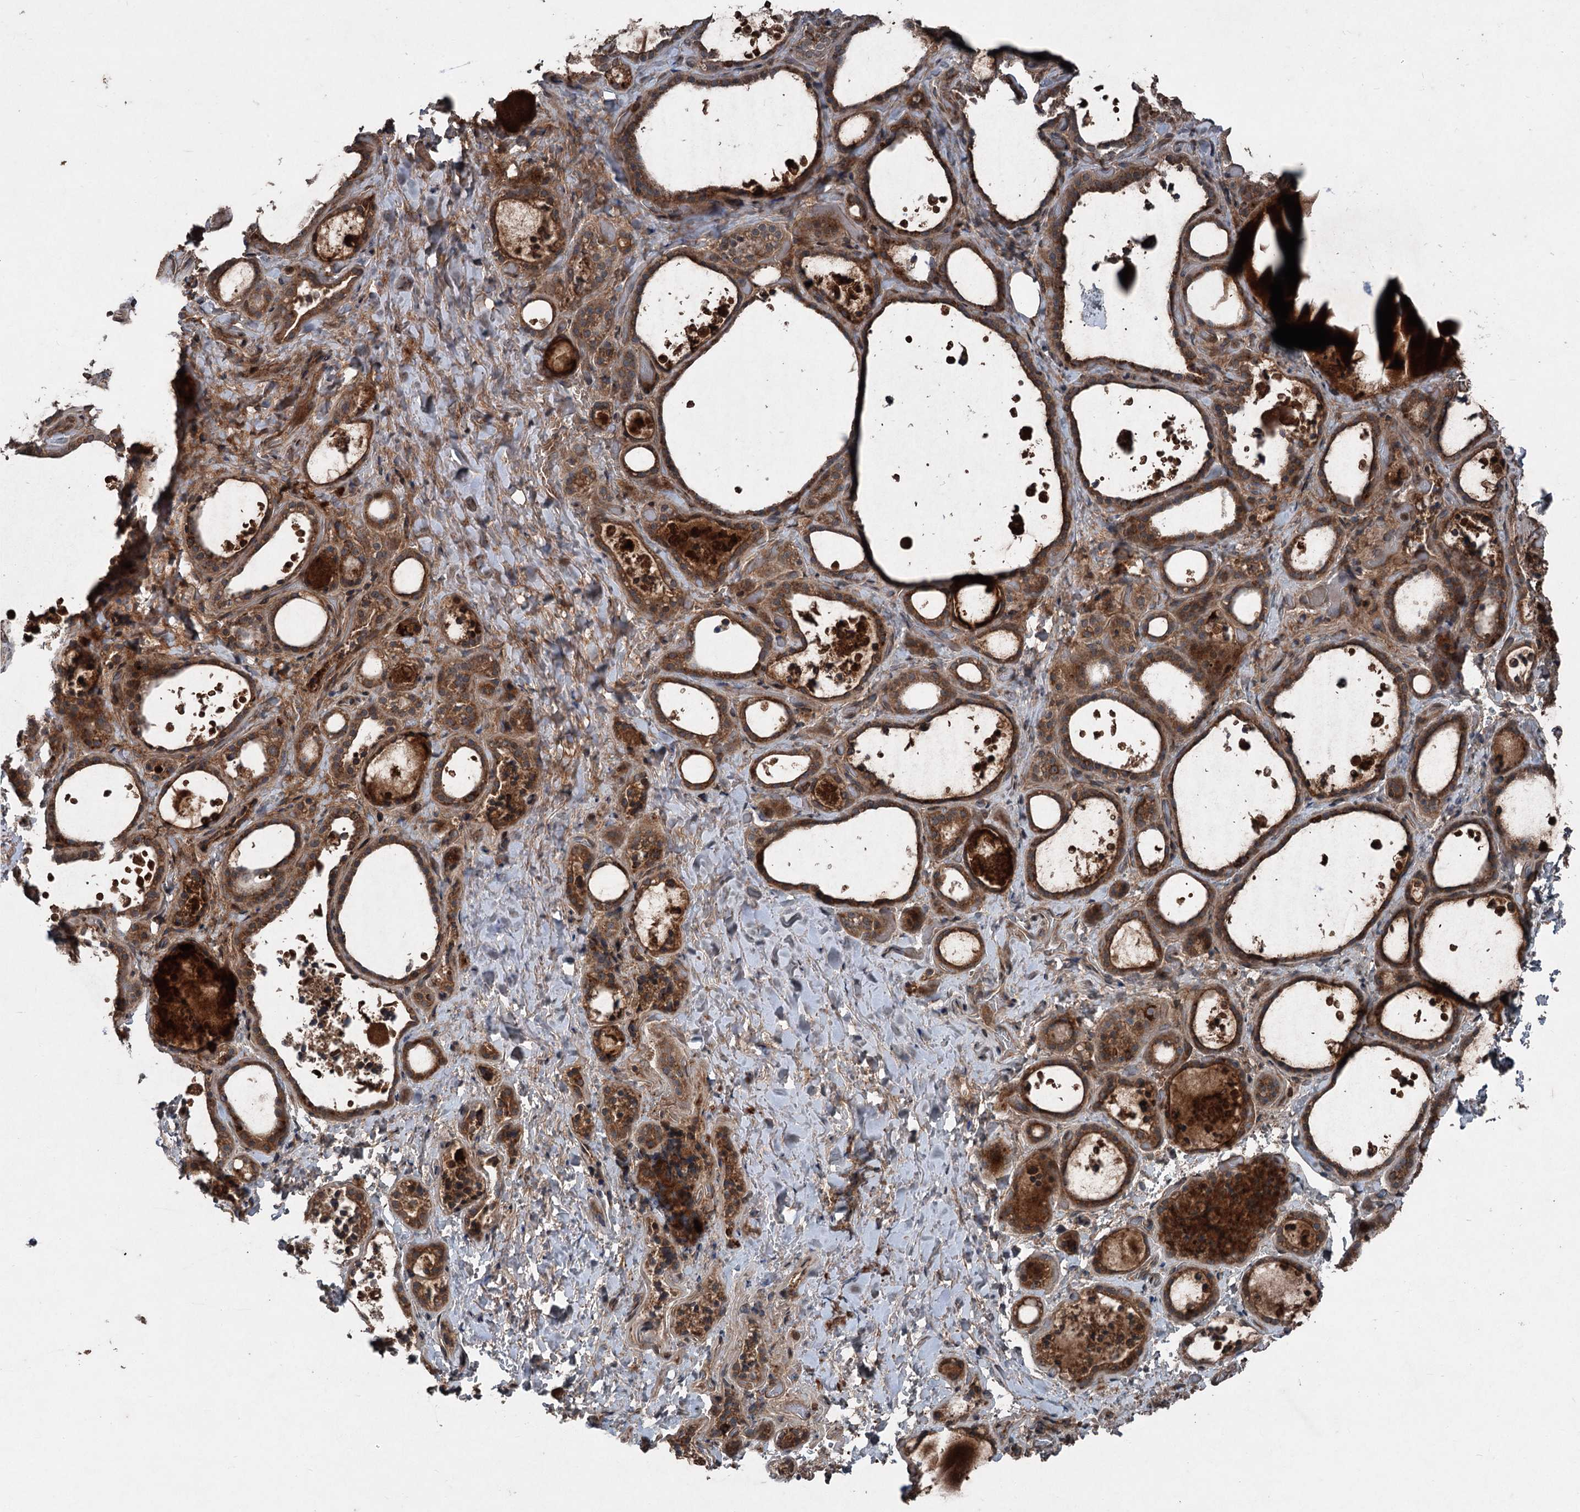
{"staining": {"intensity": "moderate", "quantity": ">75%", "location": "cytoplasmic/membranous"}, "tissue": "thyroid gland", "cell_type": "Glandular cells", "image_type": "normal", "snomed": [{"axis": "morphology", "description": "Normal tissue, NOS"}, {"axis": "topography", "description": "Thyroid gland"}], "caption": "This image demonstrates unremarkable thyroid gland stained with immunohistochemistry (IHC) to label a protein in brown. The cytoplasmic/membranous of glandular cells show moderate positivity for the protein. Nuclei are counter-stained blue.", "gene": "ALAS1", "patient": {"sex": "female", "age": 44}}